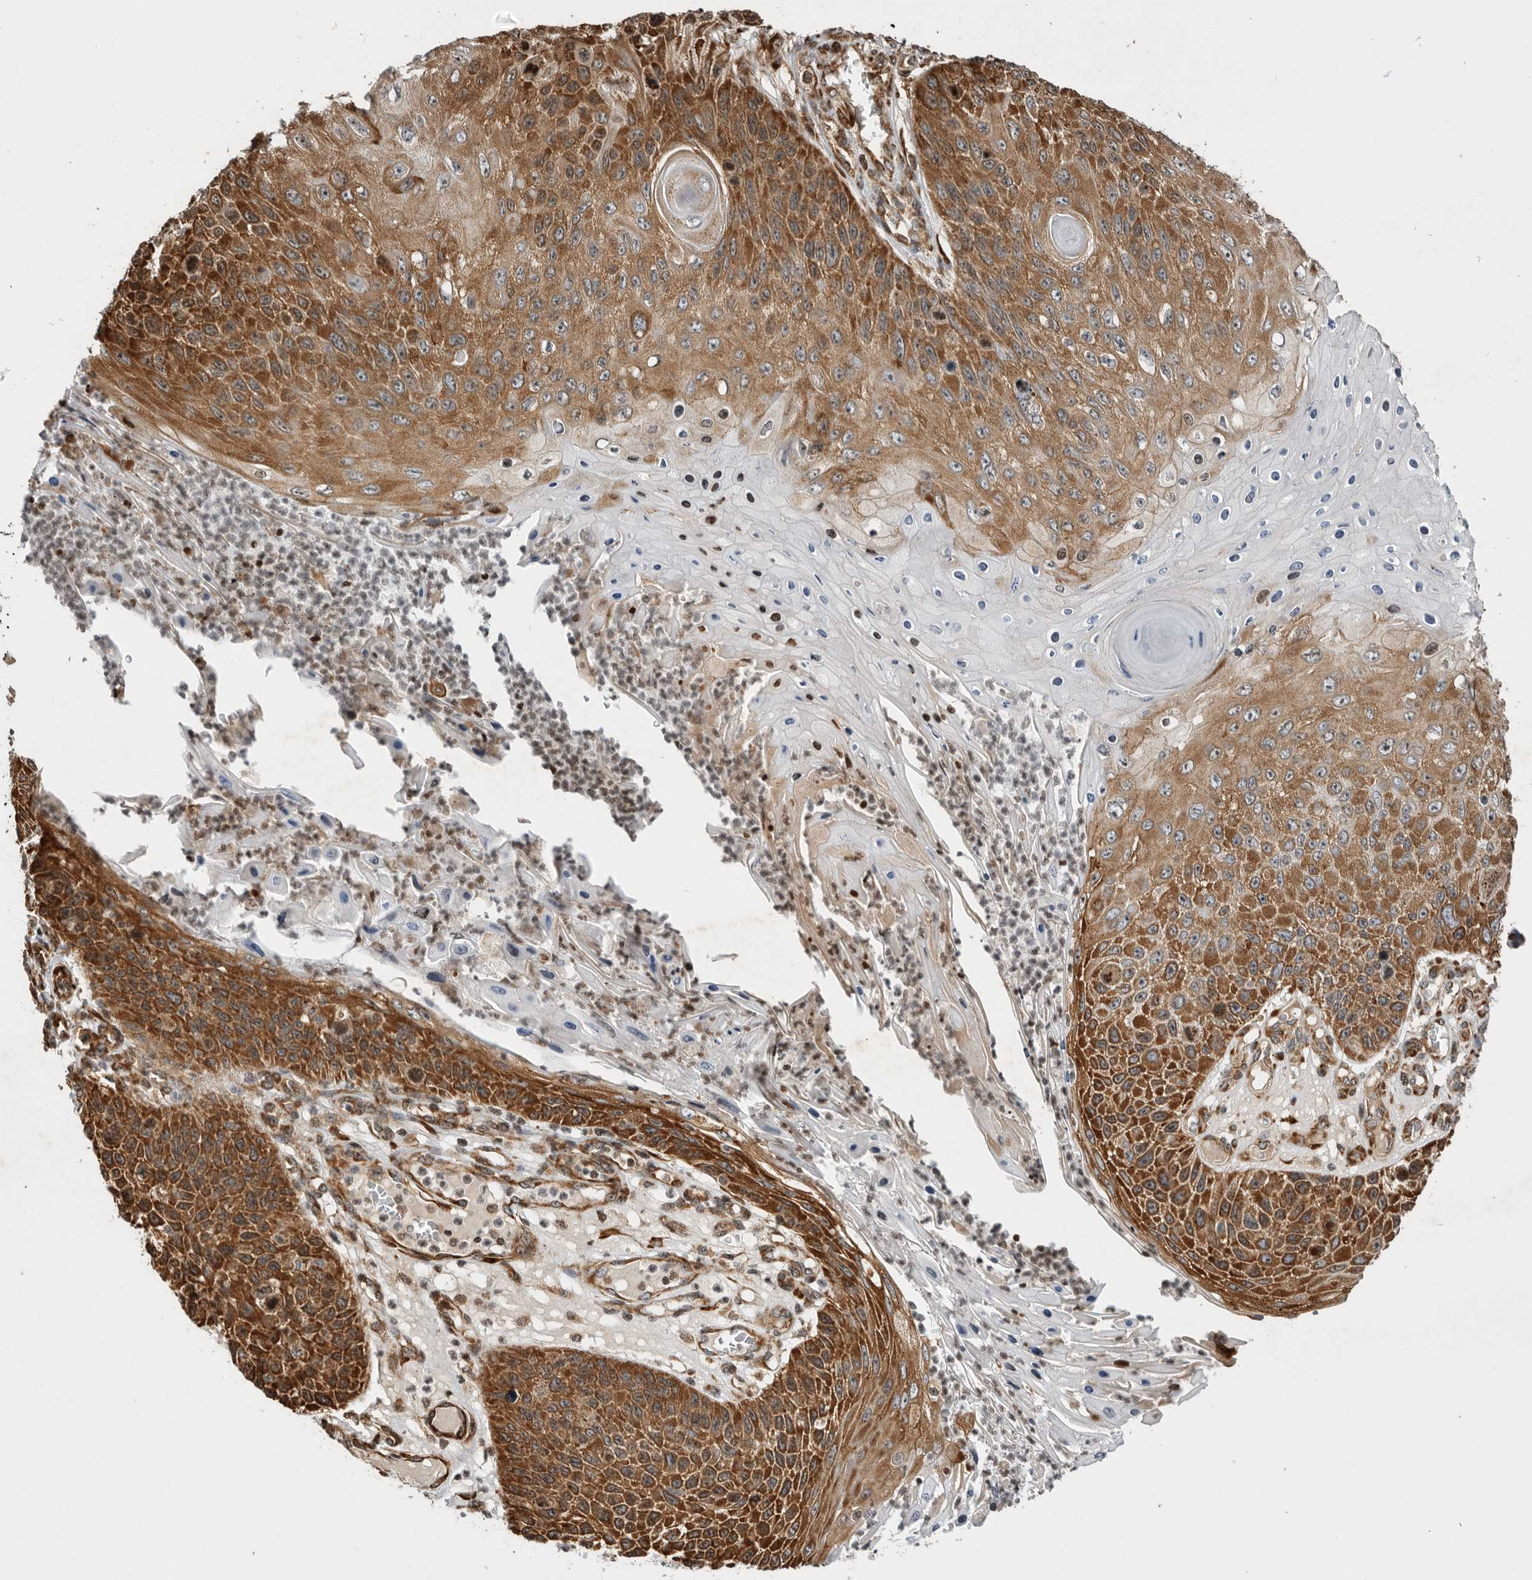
{"staining": {"intensity": "moderate", "quantity": ">75%", "location": "cytoplasmic/membranous"}, "tissue": "skin cancer", "cell_type": "Tumor cells", "image_type": "cancer", "snomed": [{"axis": "morphology", "description": "Squamous cell carcinoma, NOS"}, {"axis": "topography", "description": "Skin"}], "caption": "Immunohistochemical staining of human squamous cell carcinoma (skin) exhibits medium levels of moderate cytoplasmic/membranous protein expression in about >75% of tumor cells.", "gene": "FZD3", "patient": {"sex": "female", "age": 88}}